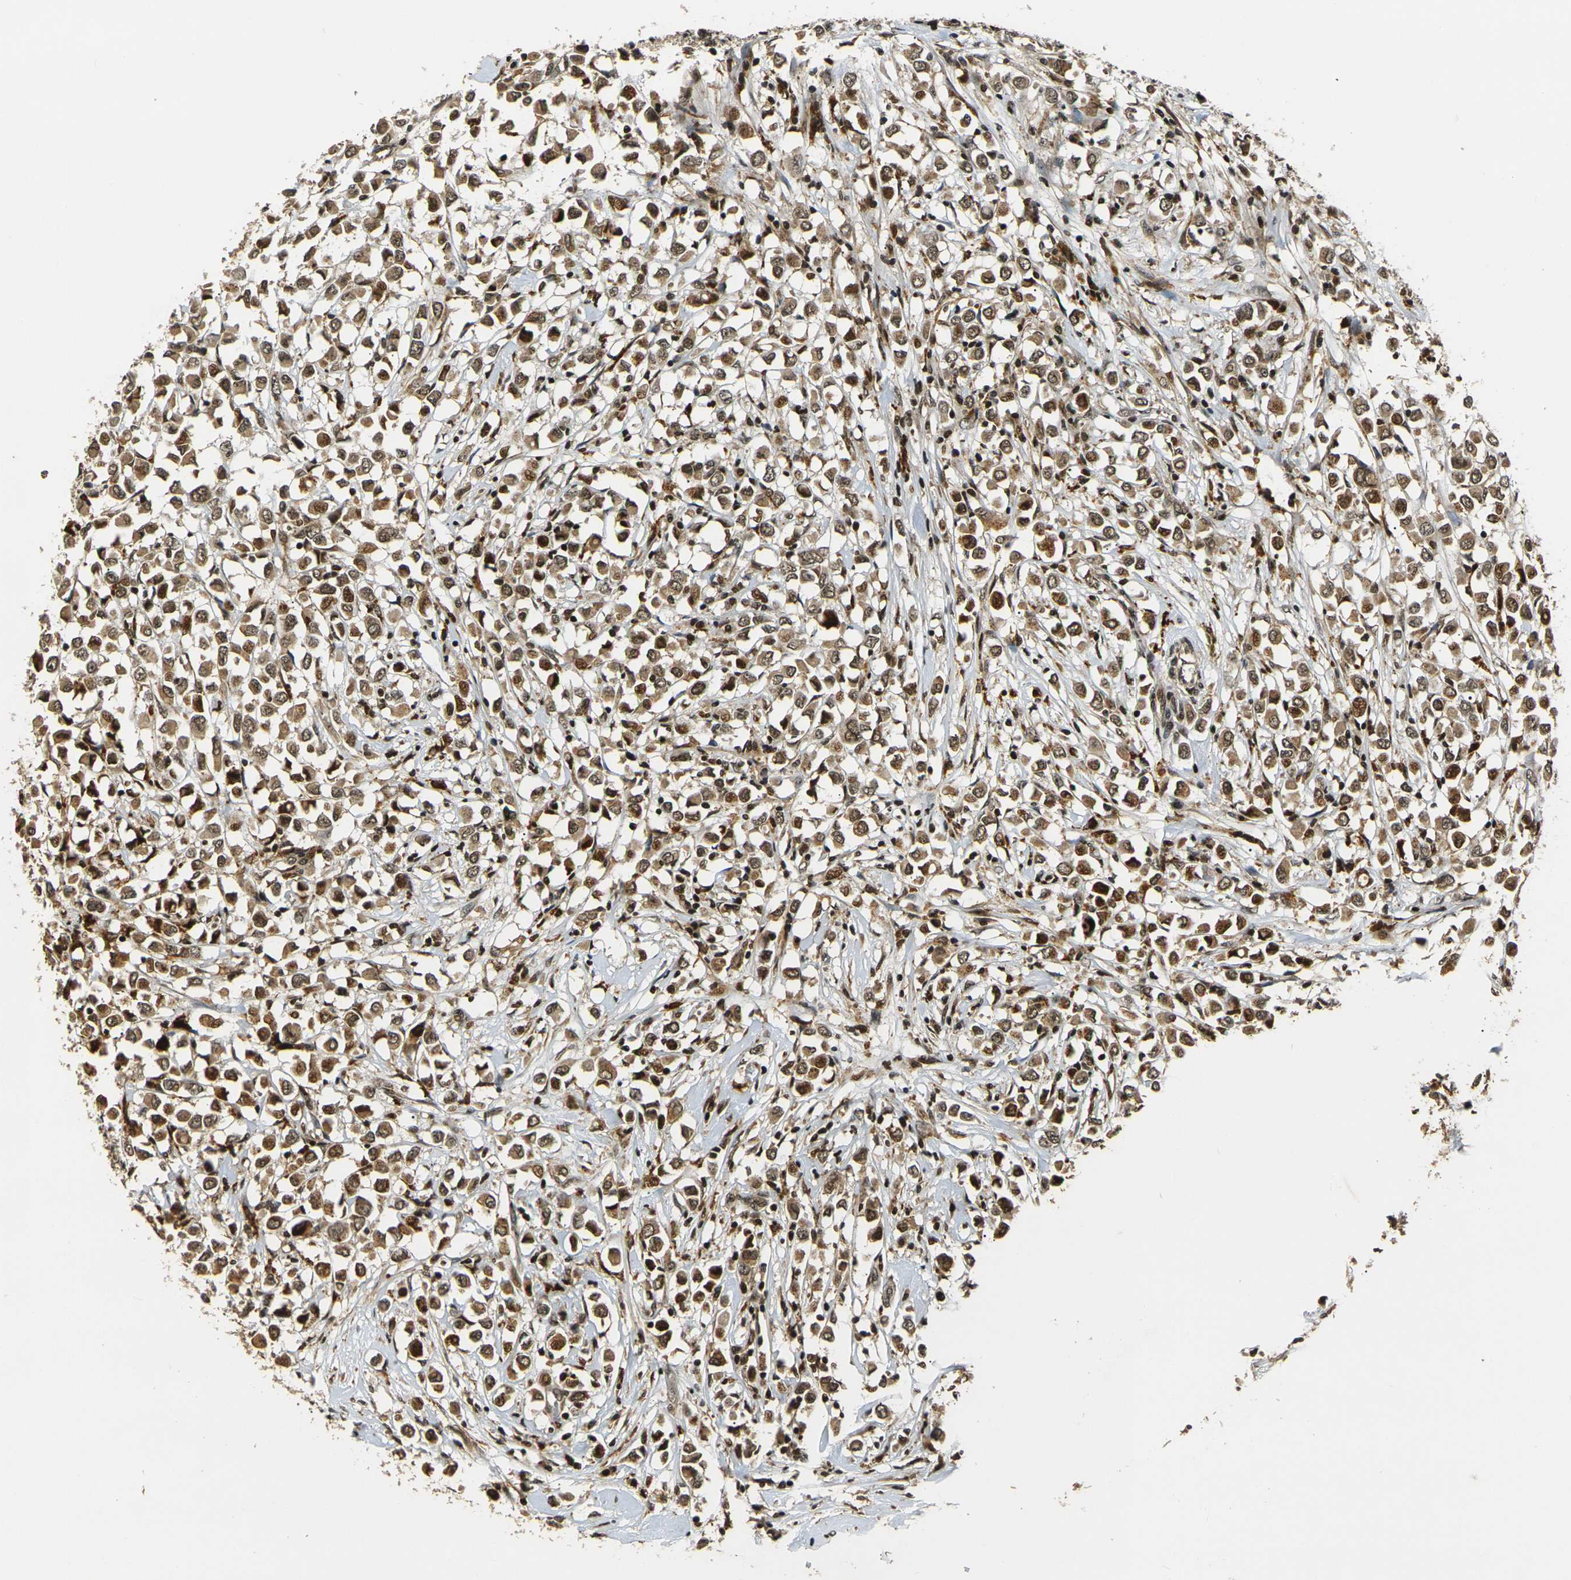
{"staining": {"intensity": "moderate", "quantity": ">75%", "location": "cytoplasmic/membranous,nuclear"}, "tissue": "breast cancer", "cell_type": "Tumor cells", "image_type": "cancer", "snomed": [{"axis": "morphology", "description": "Duct carcinoma"}, {"axis": "topography", "description": "Breast"}], "caption": "Immunohistochemistry (IHC) micrograph of breast infiltrating ductal carcinoma stained for a protein (brown), which demonstrates medium levels of moderate cytoplasmic/membranous and nuclear staining in approximately >75% of tumor cells.", "gene": "ACTL6A", "patient": {"sex": "female", "age": 61}}